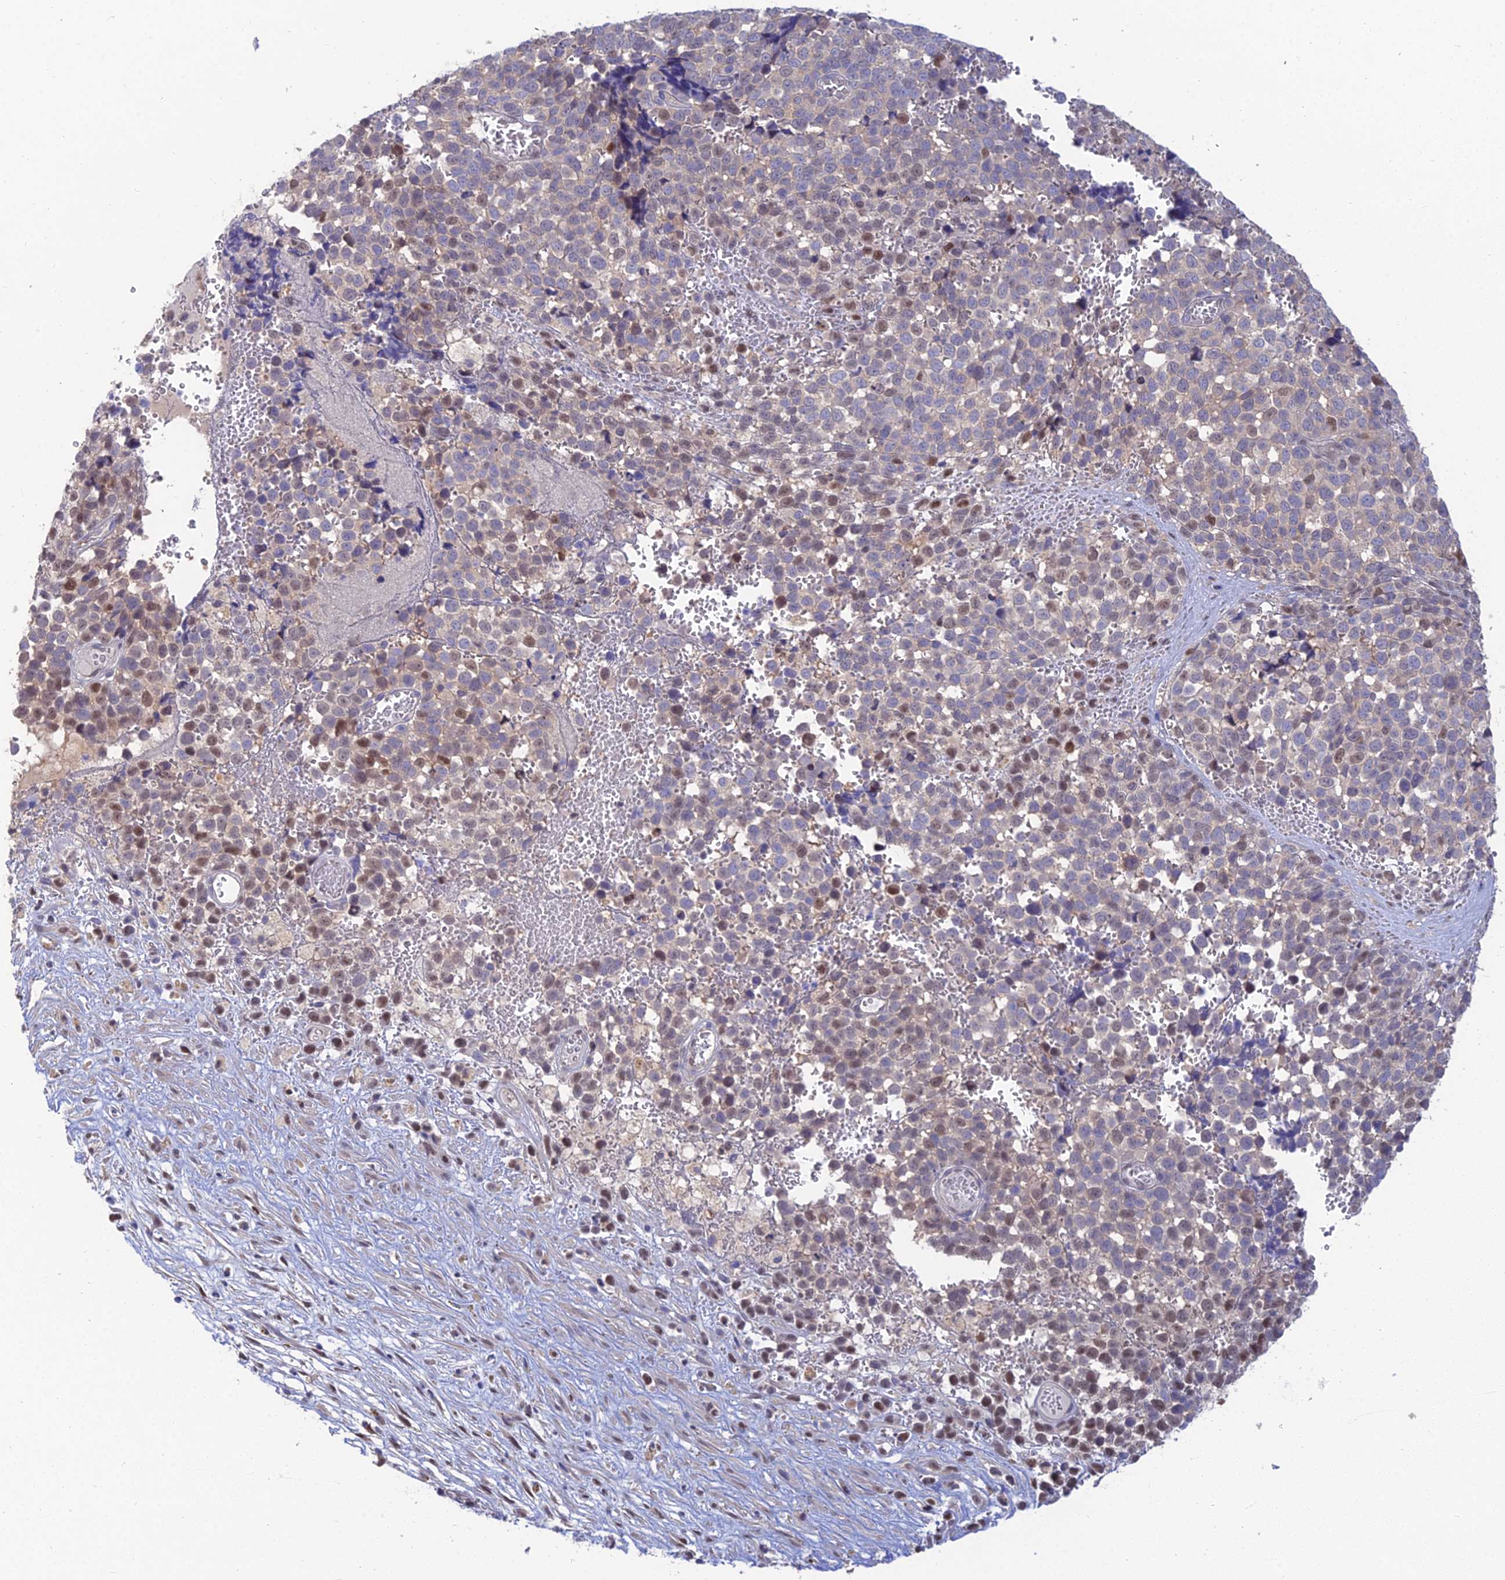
{"staining": {"intensity": "moderate", "quantity": "<25%", "location": "nuclear"}, "tissue": "melanoma", "cell_type": "Tumor cells", "image_type": "cancer", "snomed": [{"axis": "morphology", "description": "Malignant melanoma, NOS"}, {"axis": "topography", "description": "Nose, NOS"}], "caption": "Immunohistochemical staining of malignant melanoma exhibits low levels of moderate nuclear protein staining in approximately <25% of tumor cells. (DAB = brown stain, brightfield microscopy at high magnification).", "gene": "DNPEP", "patient": {"sex": "female", "age": 48}}